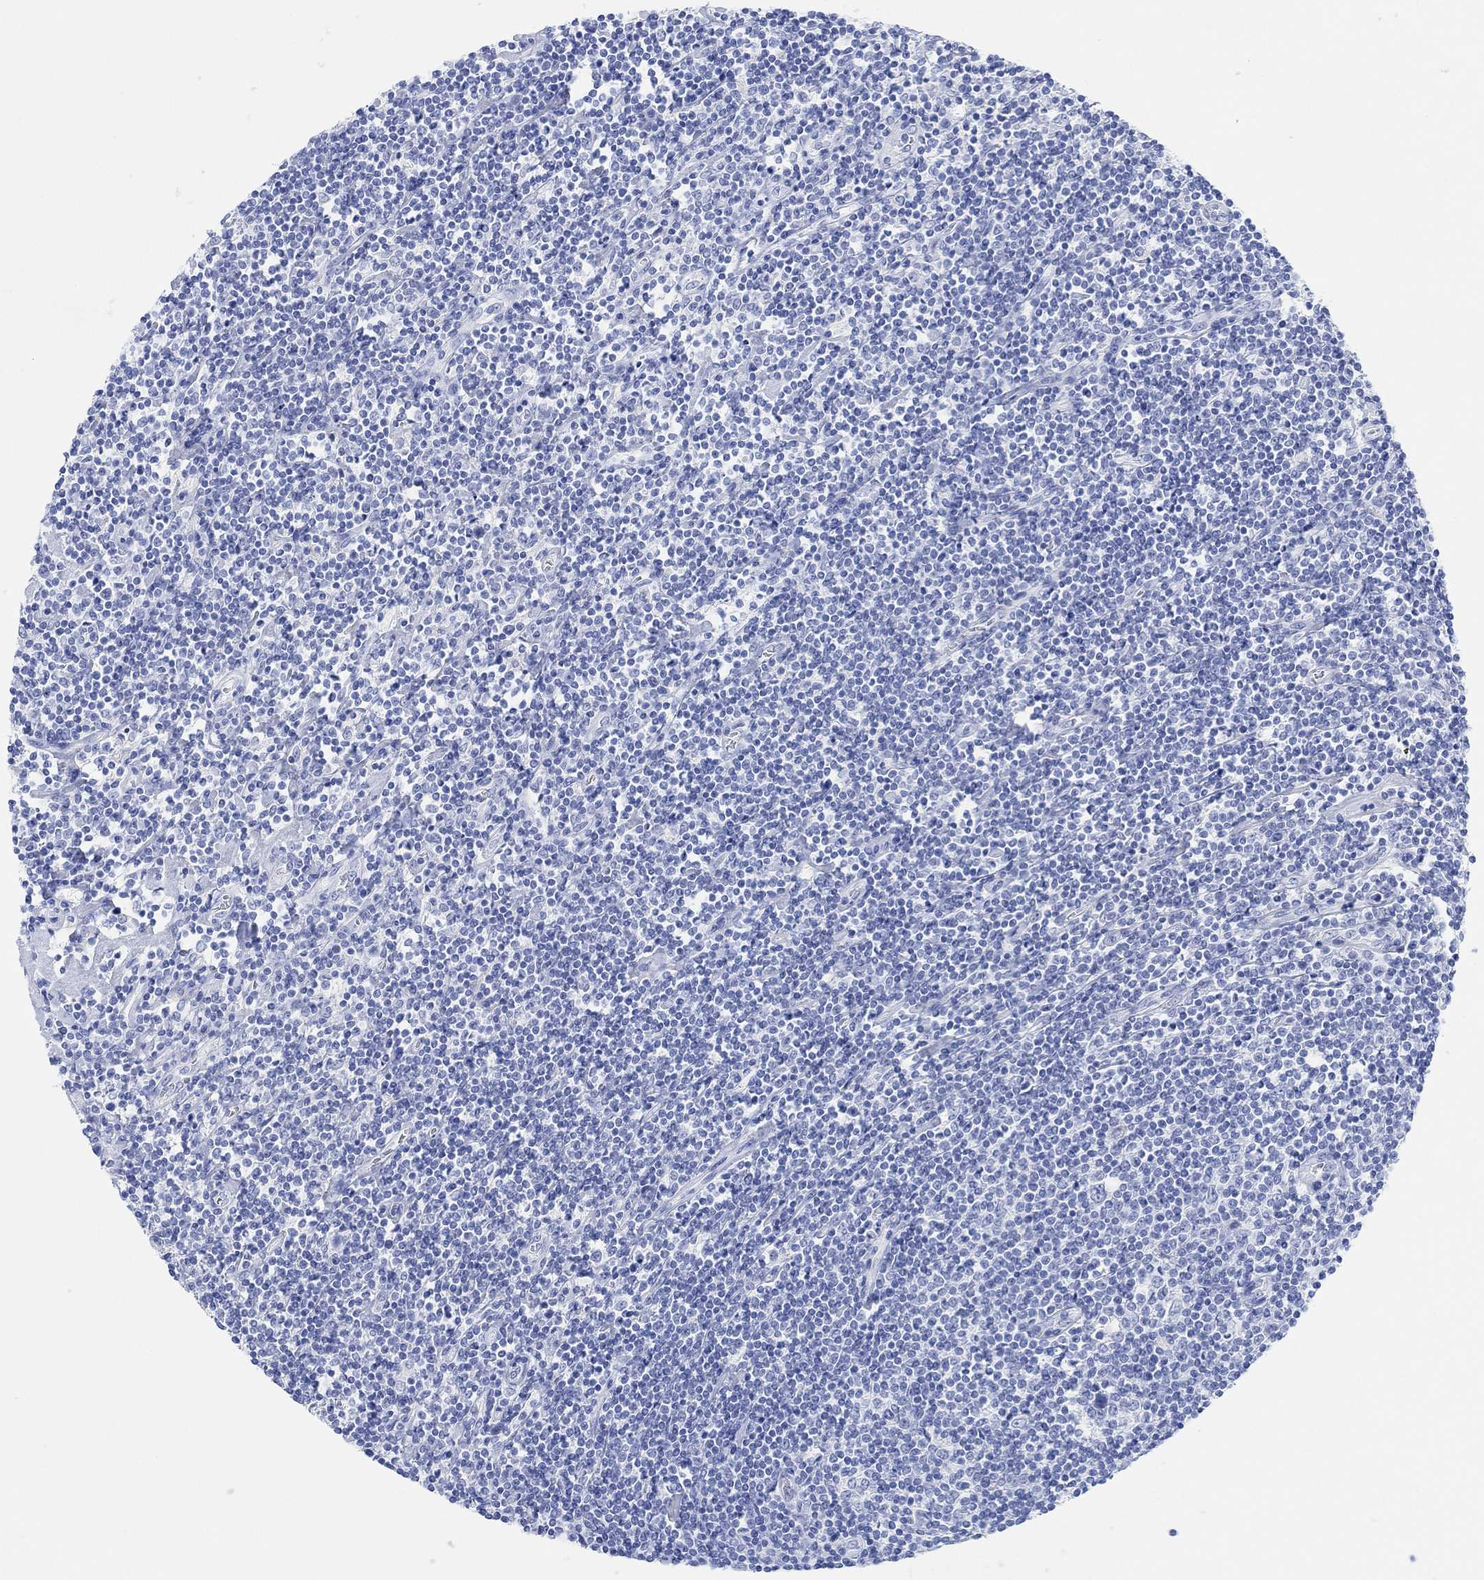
{"staining": {"intensity": "negative", "quantity": "none", "location": "none"}, "tissue": "lymphoma", "cell_type": "Tumor cells", "image_type": "cancer", "snomed": [{"axis": "morphology", "description": "Hodgkin's disease, NOS"}, {"axis": "topography", "description": "Lymph node"}], "caption": "There is no significant expression in tumor cells of Hodgkin's disease.", "gene": "ANKRD33", "patient": {"sex": "male", "age": 40}}